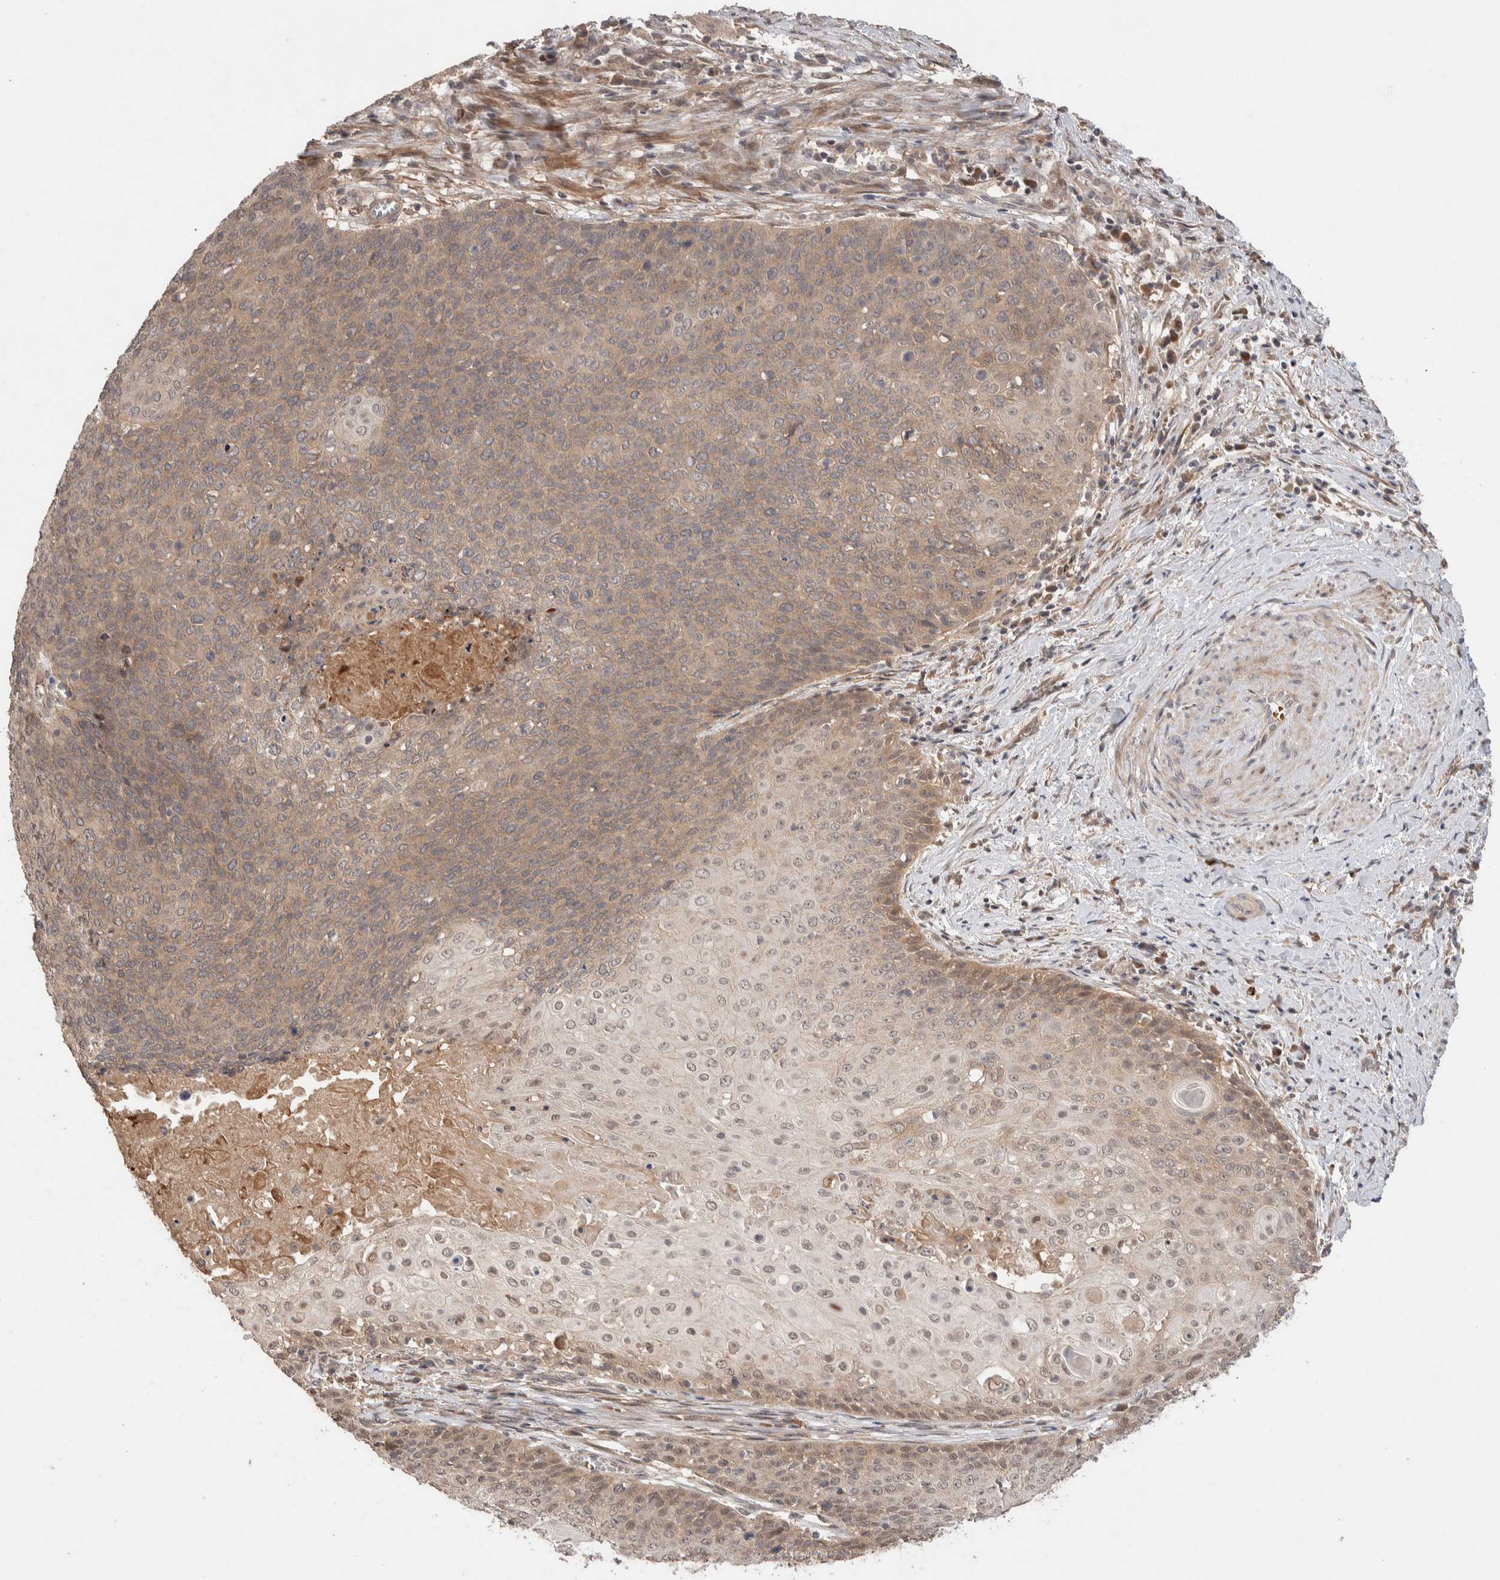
{"staining": {"intensity": "weak", "quantity": ">75%", "location": "cytoplasmic/membranous"}, "tissue": "cervical cancer", "cell_type": "Tumor cells", "image_type": "cancer", "snomed": [{"axis": "morphology", "description": "Squamous cell carcinoma, NOS"}, {"axis": "topography", "description": "Cervix"}], "caption": "IHC (DAB (3,3'-diaminobenzidine)) staining of human cervical cancer (squamous cell carcinoma) displays weak cytoplasmic/membranous protein positivity in about >75% of tumor cells.", "gene": "CASK", "patient": {"sex": "female", "age": 39}}